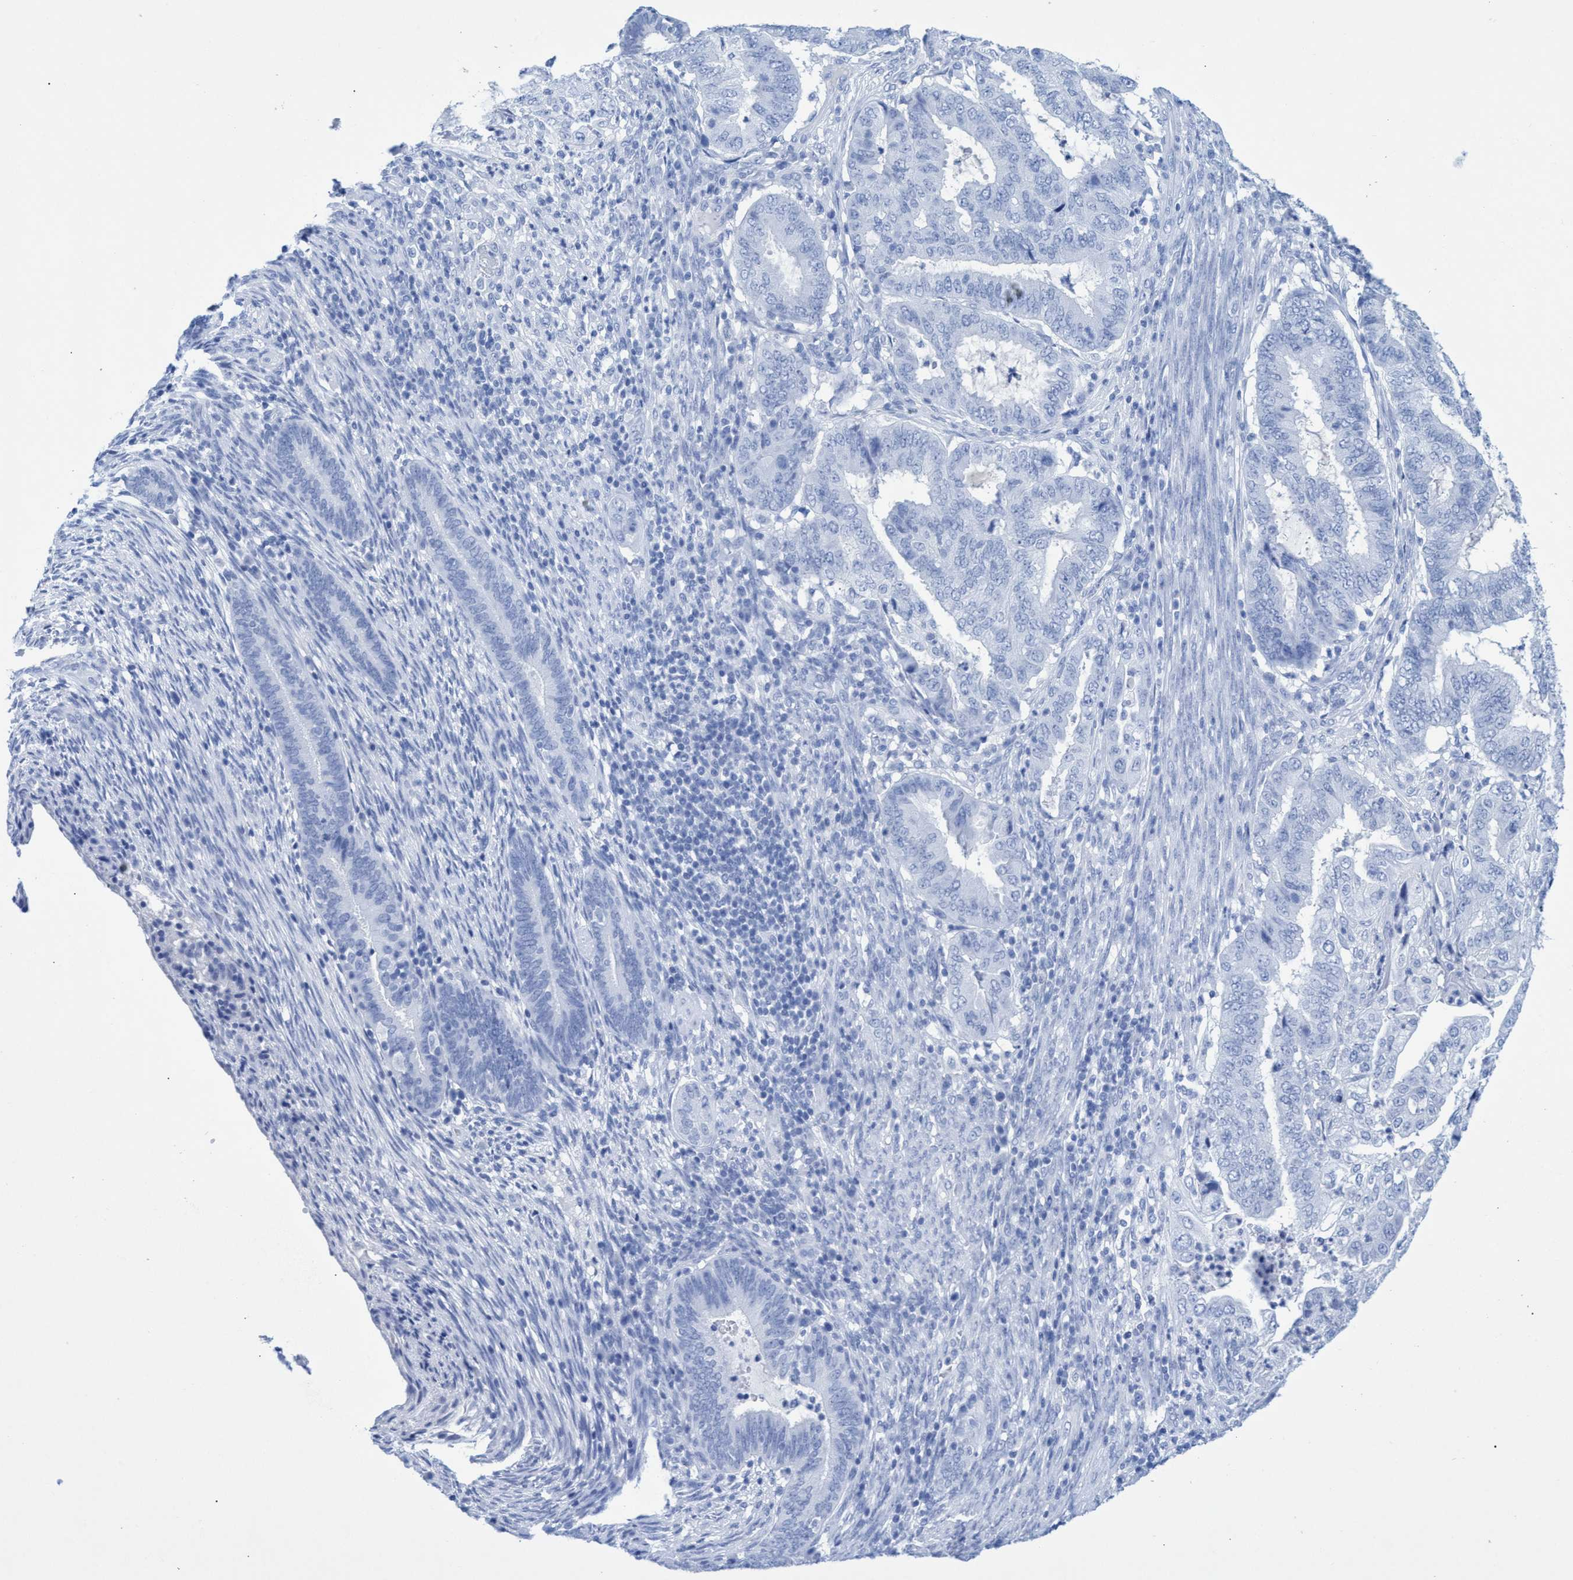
{"staining": {"intensity": "negative", "quantity": "none", "location": "none"}, "tissue": "endometrial cancer", "cell_type": "Tumor cells", "image_type": "cancer", "snomed": [{"axis": "morphology", "description": "Adenocarcinoma, NOS"}, {"axis": "topography", "description": "Endometrium"}], "caption": "Tumor cells show no significant expression in endometrial cancer. Brightfield microscopy of IHC stained with DAB (3,3'-diaminobenzidine) (brown) and hematoxylin (blue), captured at high magnification.", "gene": "INSL6", "patient": {"sex": "female", "age": 51}}